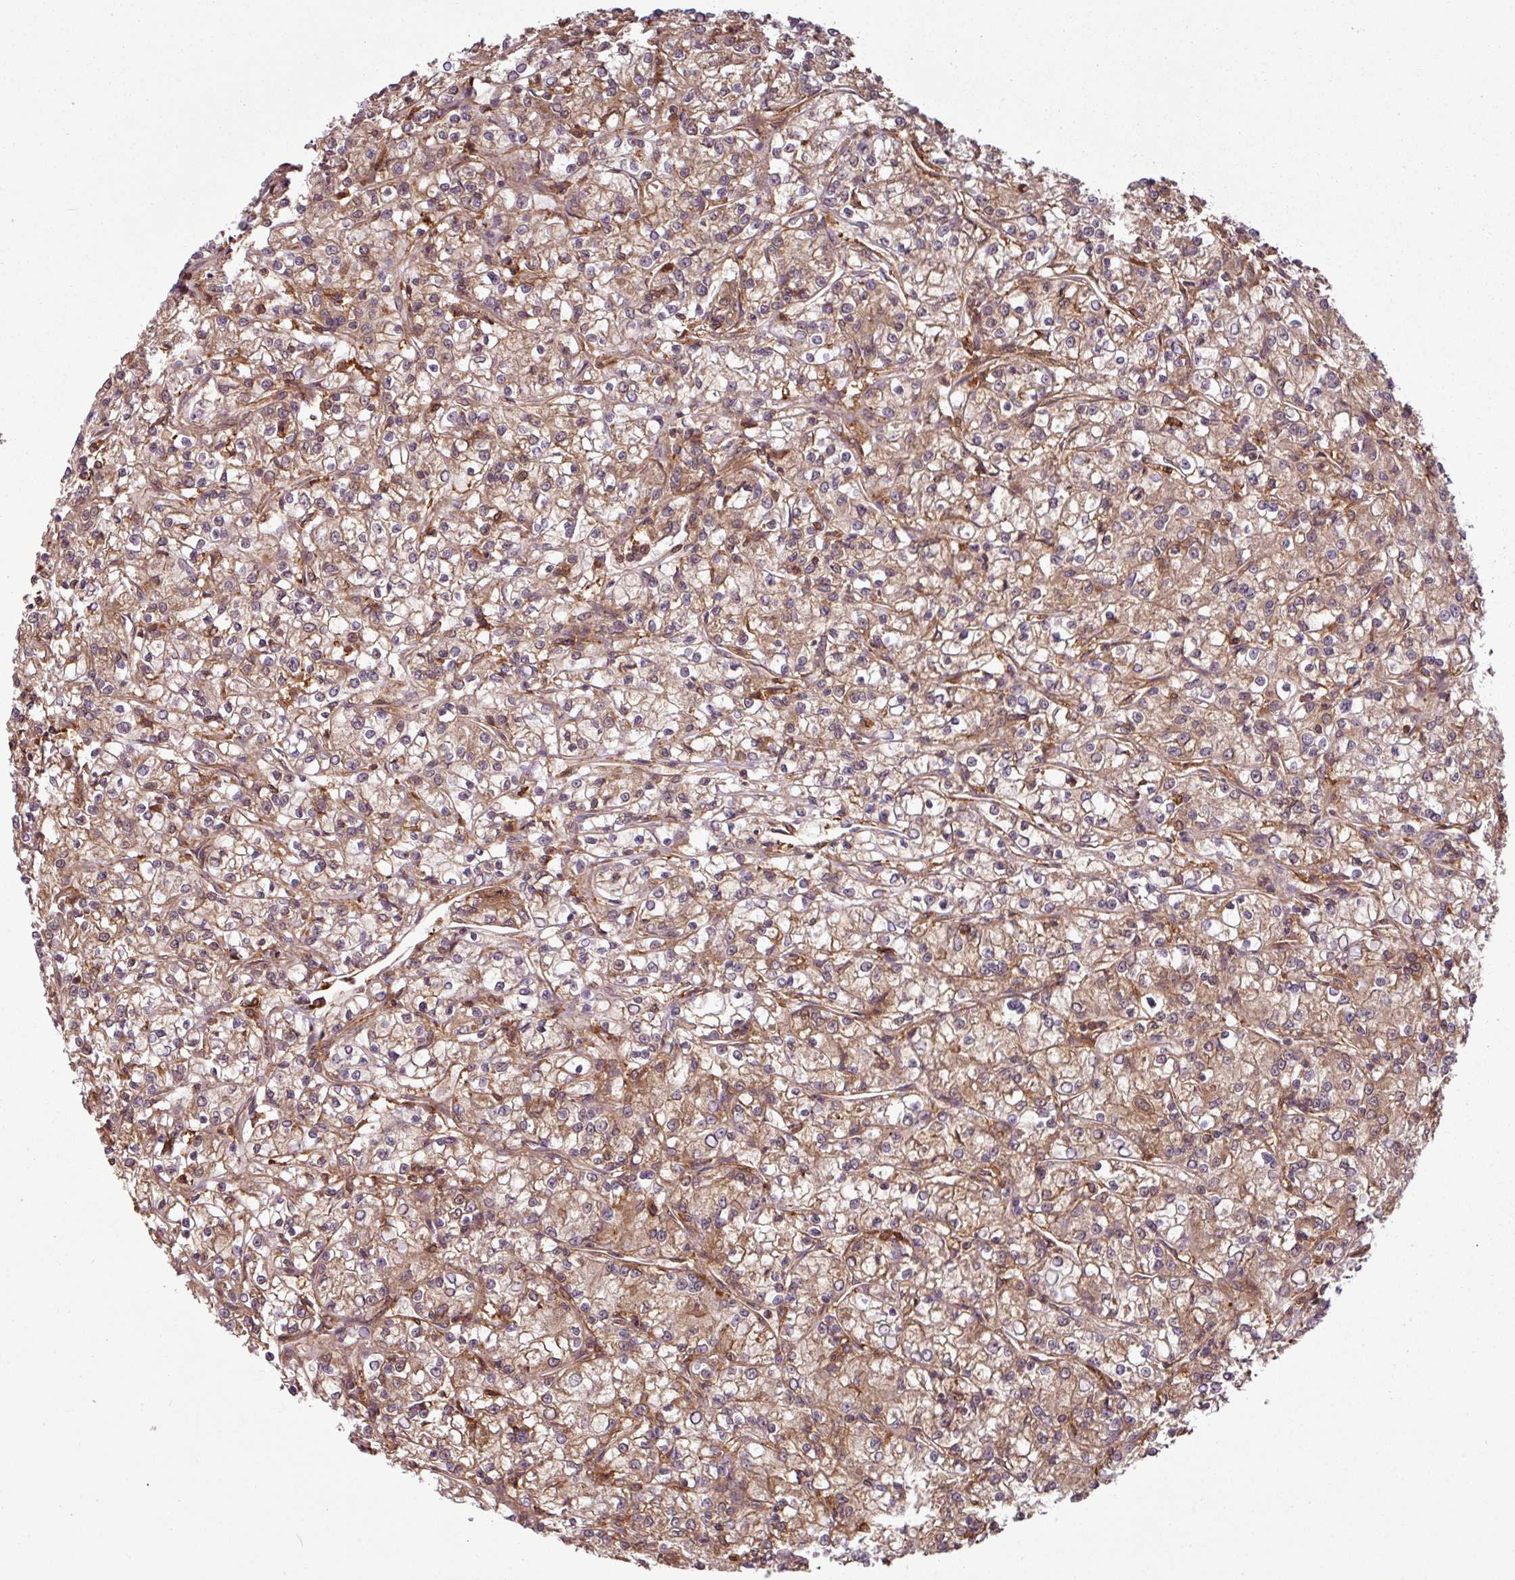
{"staining": {"intensity": "moderate", "quantity": ">75%", "location": "cytoplasmic/membranous"}, "tissue": "renal cancer", "cell_type": "Tumor cells", "image_type": "cancer", "snomed": [{"axis": "morphology", "description": "Adenocarcinoma, NOS"}, {"axis": "topography", "description": "Kidney"}], "caption": "Adenocarcinoma (renal) stained with DAB immunohistochemistry demonstrates medium levels of moderate cytoplasmic/membranous expression in approximately >75% of tumor cells.", "gene": "SH3BGRL", "patient": {"sex": "female", "age": 59}}